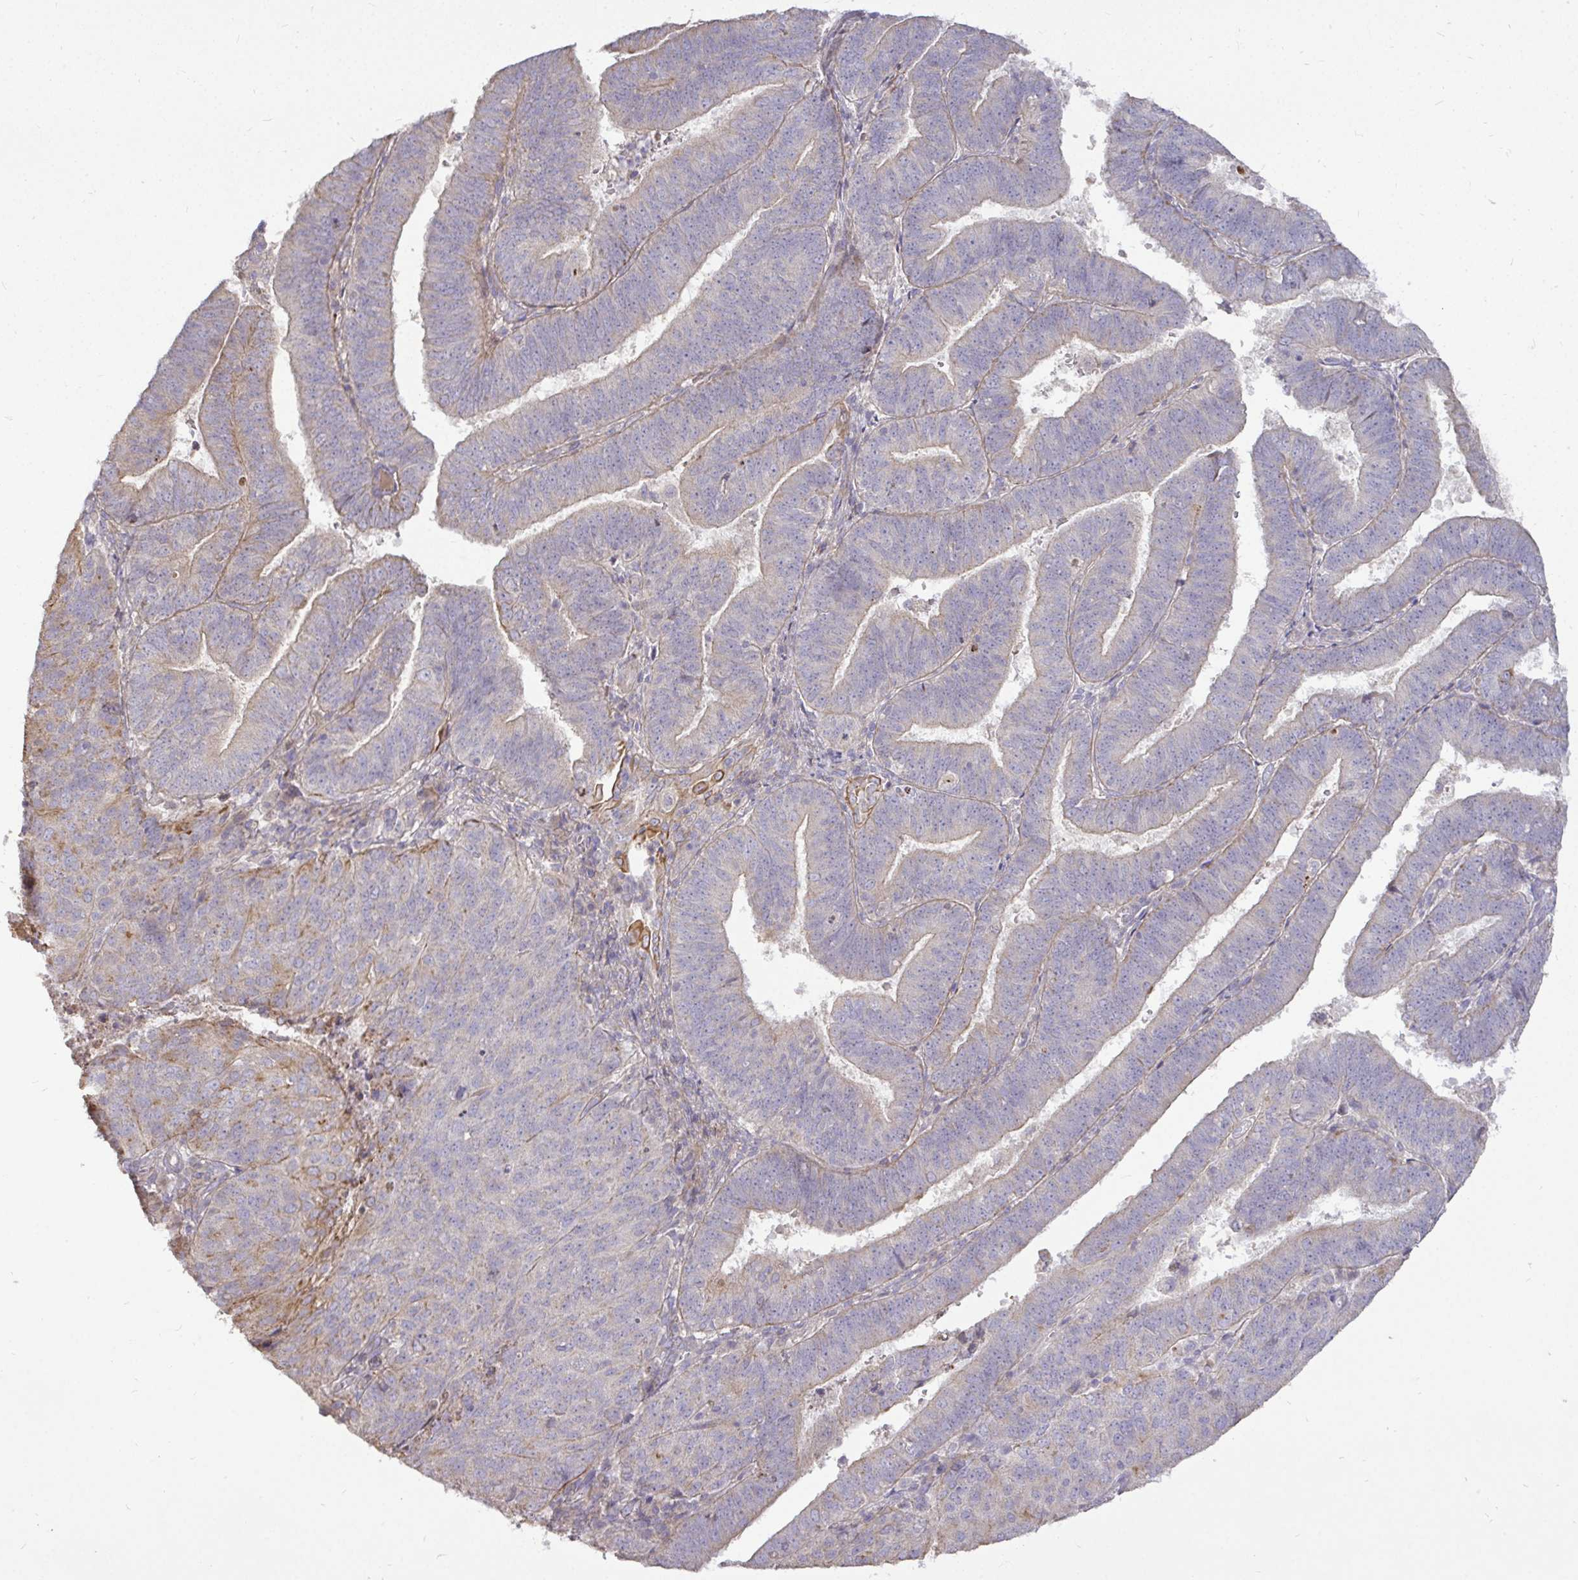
{"staining": {"intensity": "moderate", "quantity": "<25%", "location": "cytoplasmic/membranous"}, "tissue": "endometrial cancer", "cell_type": "Tumor cells", "image_type": "cancer", "snomed": [{"axis": "morphology", "description": "Adenocarcinoma, NOS"}, {"axis": "topography", "description": "Endometrium"}], "caption": "IHC staining of endometrial adenocarcinoma, which exhibits low levels of moderate cytoplasmic/membranous expression in approximately <25% of tumor cells indicating moderate cytoplasmic/membranous protein staining. The staining was performed using DAB (brown) for protein detection and nuclei were counterstained in hematoxylin (blue).", "gene": "STRIP1", "patient": {"sex": "female", "age": 82}}